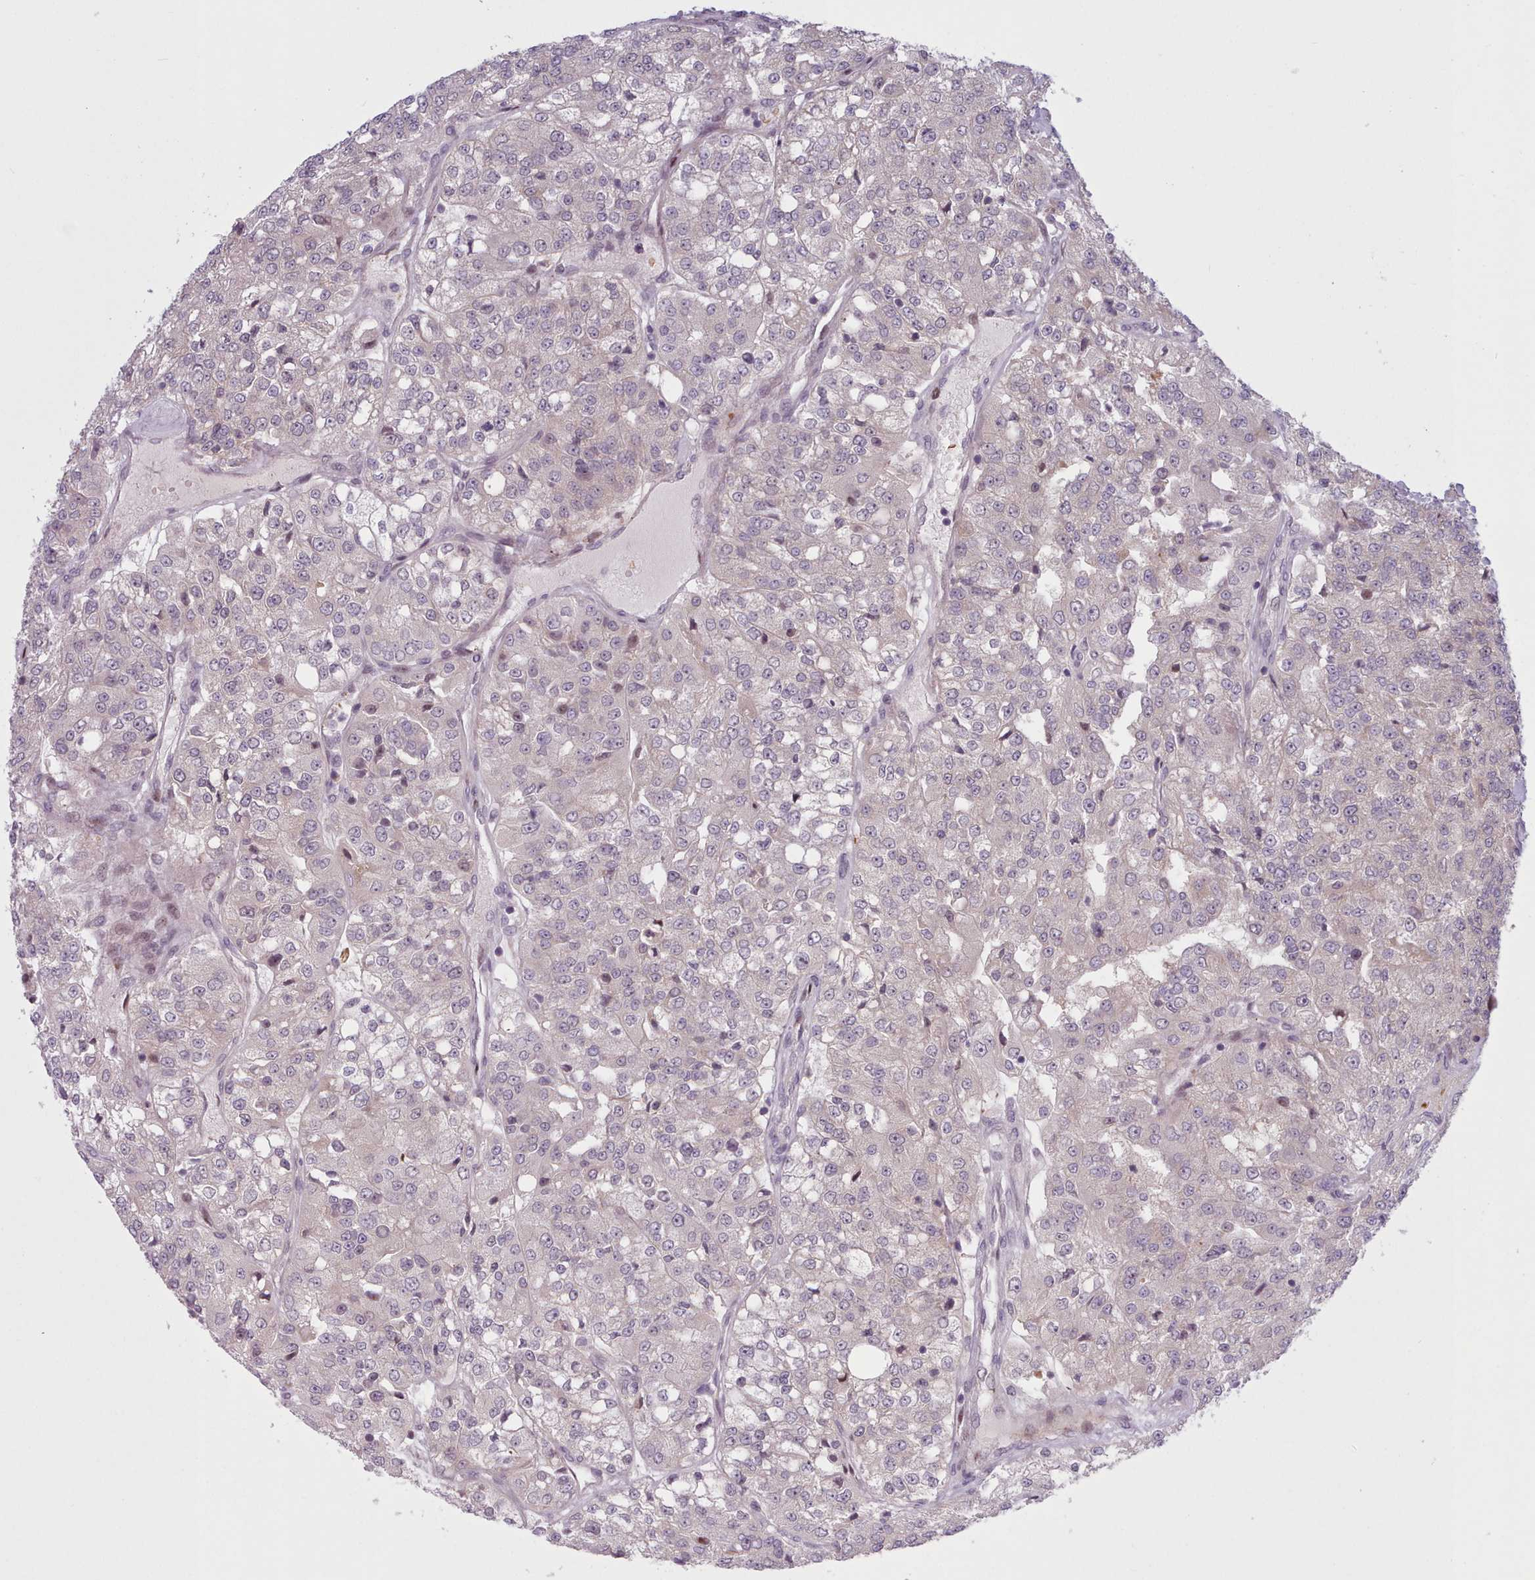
{"staining": {"intensity": "negative", "quantity": "none", "location": "none"}, "tissue": "renal cancer", "cell_type": "Tumor cells", "image_type": "cancer", "snomed": [{"axis": "morphology", "description": "Adenocarcinoma, NOS"}, {"axis": "topography", "description": "Kidney"}], "caption": "Immunohistochemistry of renal cancer shows no staining in tumor cells.", "gene": "KBTBD7", "patient": {"sex": "female", "age": 63}}